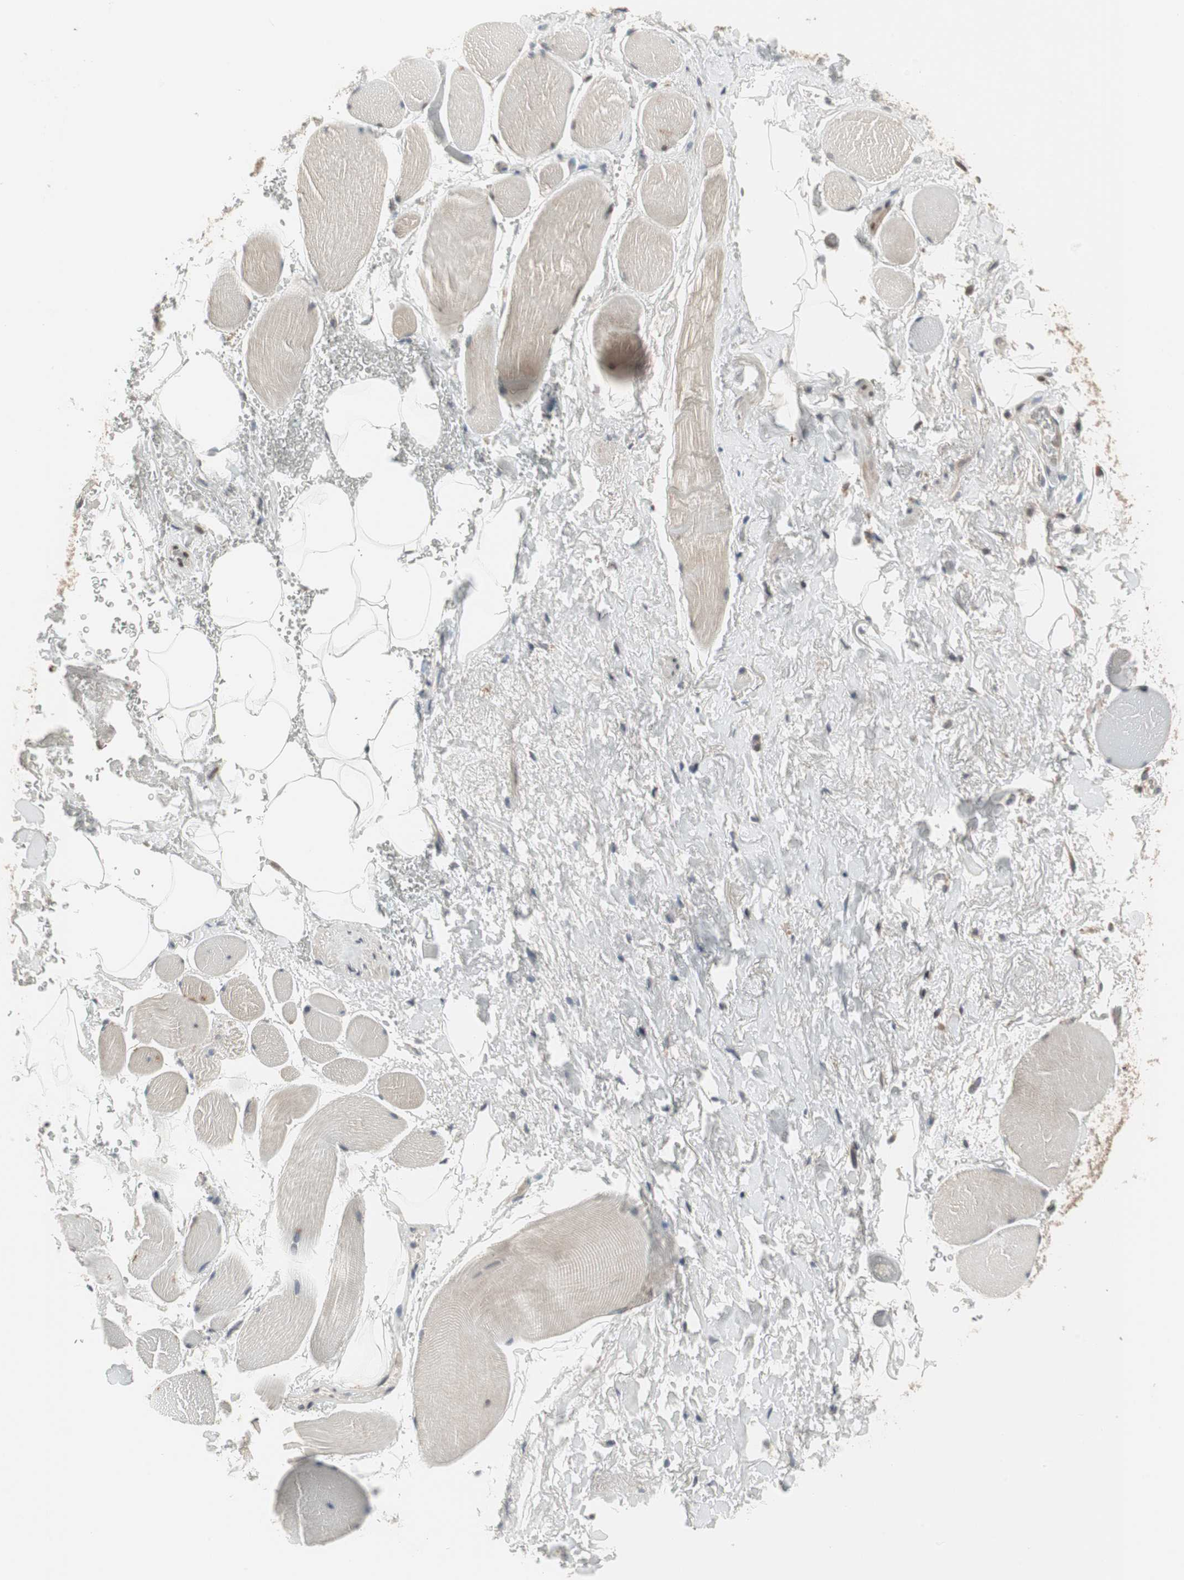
{"staining": {"intensity": "weak", "quantity": ">75%", "location": "cytoplasmic/membranous"}, "tissue": "adipose tissue", "cell_type": "Adipocytes", "image_type": "normal", "snomed": [{"axis": "morphology", "description": "Normal tissue, NOS"}, {"axis": "topography", "description": "Soft tissue"}, {"axis": "topography", "description": "Peripheral nerve tissue"}], "caption": "There is low levels of weak cytoplasmic/membranous staining in adipocytes of normal adipose tissue, as demonstrated by immunohistochemical staining (brown color).", "gene": "SNX4", "patient": {"sex": "female", "age": 71}}